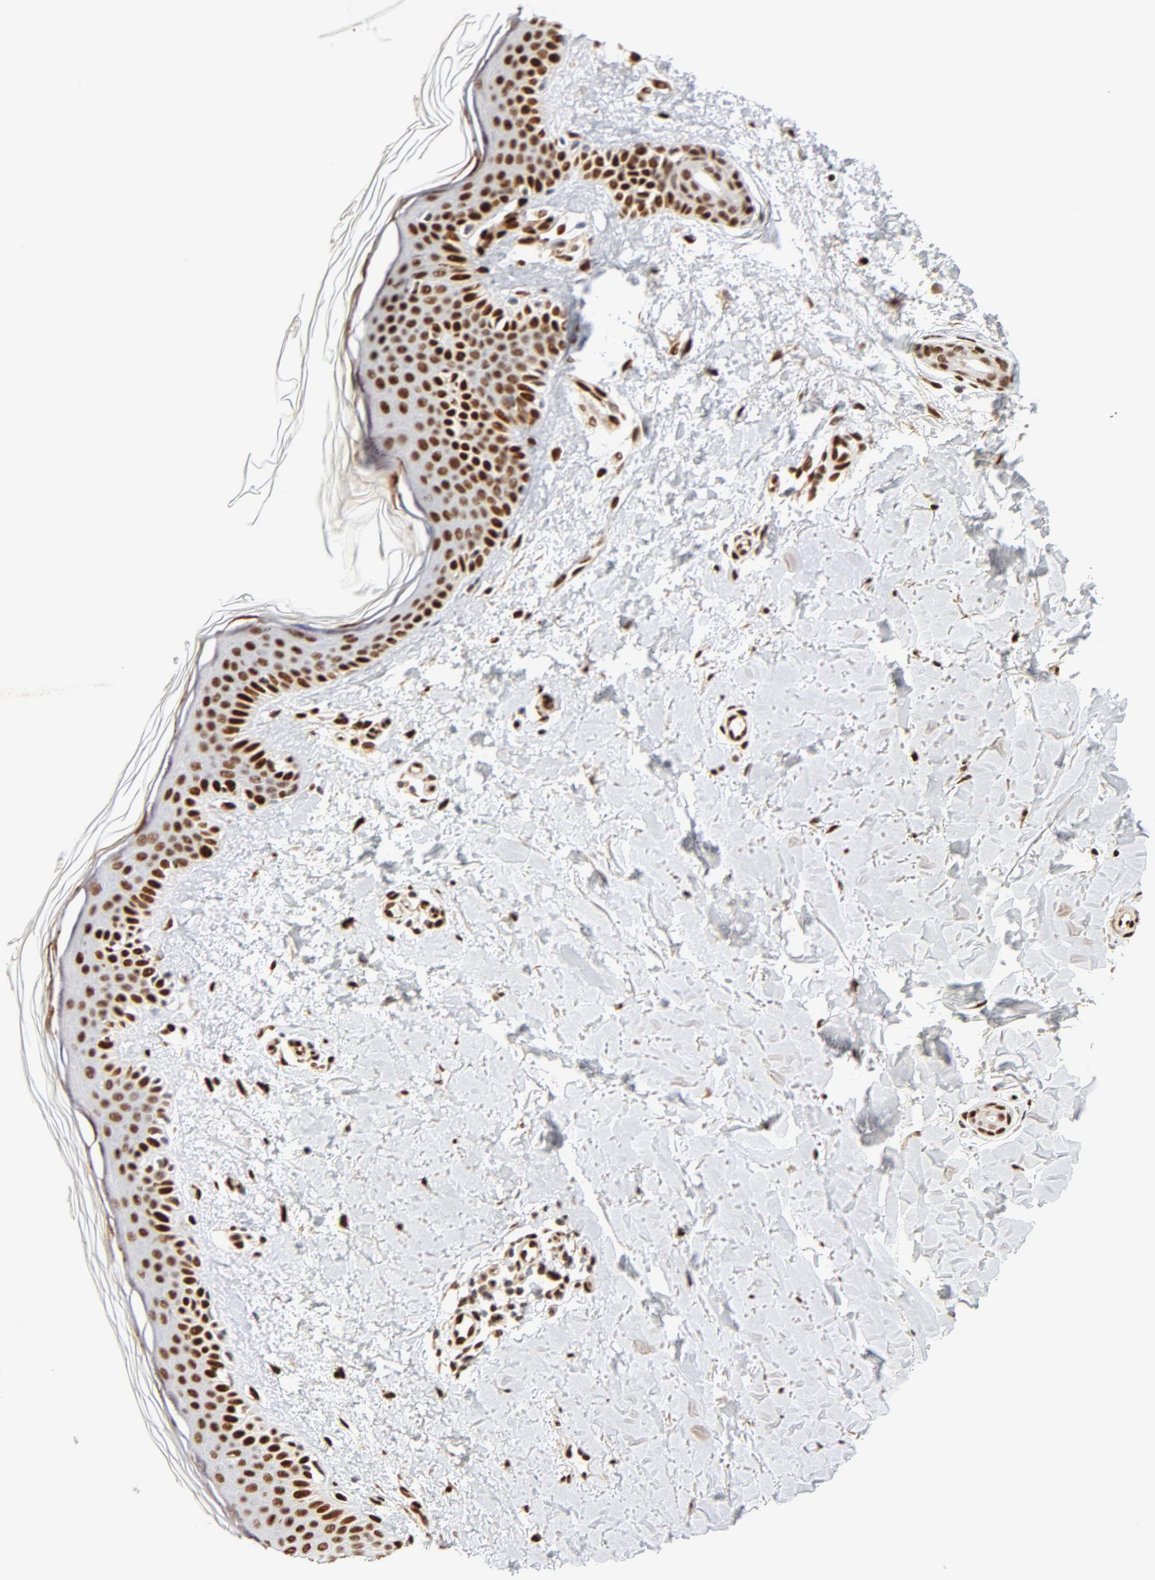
{"staining": {"intensity": "strong", "quantity": ">75%", "location": "nuclear"}, "tissue": "skin", "cell_type": "Fibroblasts", "image_type": "normal", "snomed": [{"axis": "morphology", "description": "Normal tissue, NOS"}, {"axis": "topography", "description": "Skin"}], "caption": "IHC (DAB) staining of normal human skin exhibits strong nuclear protein positivity in approximately >75% of fibroblasts.", "gene": "MEF2A", "patient": {"sex": "female", "age": 56}}